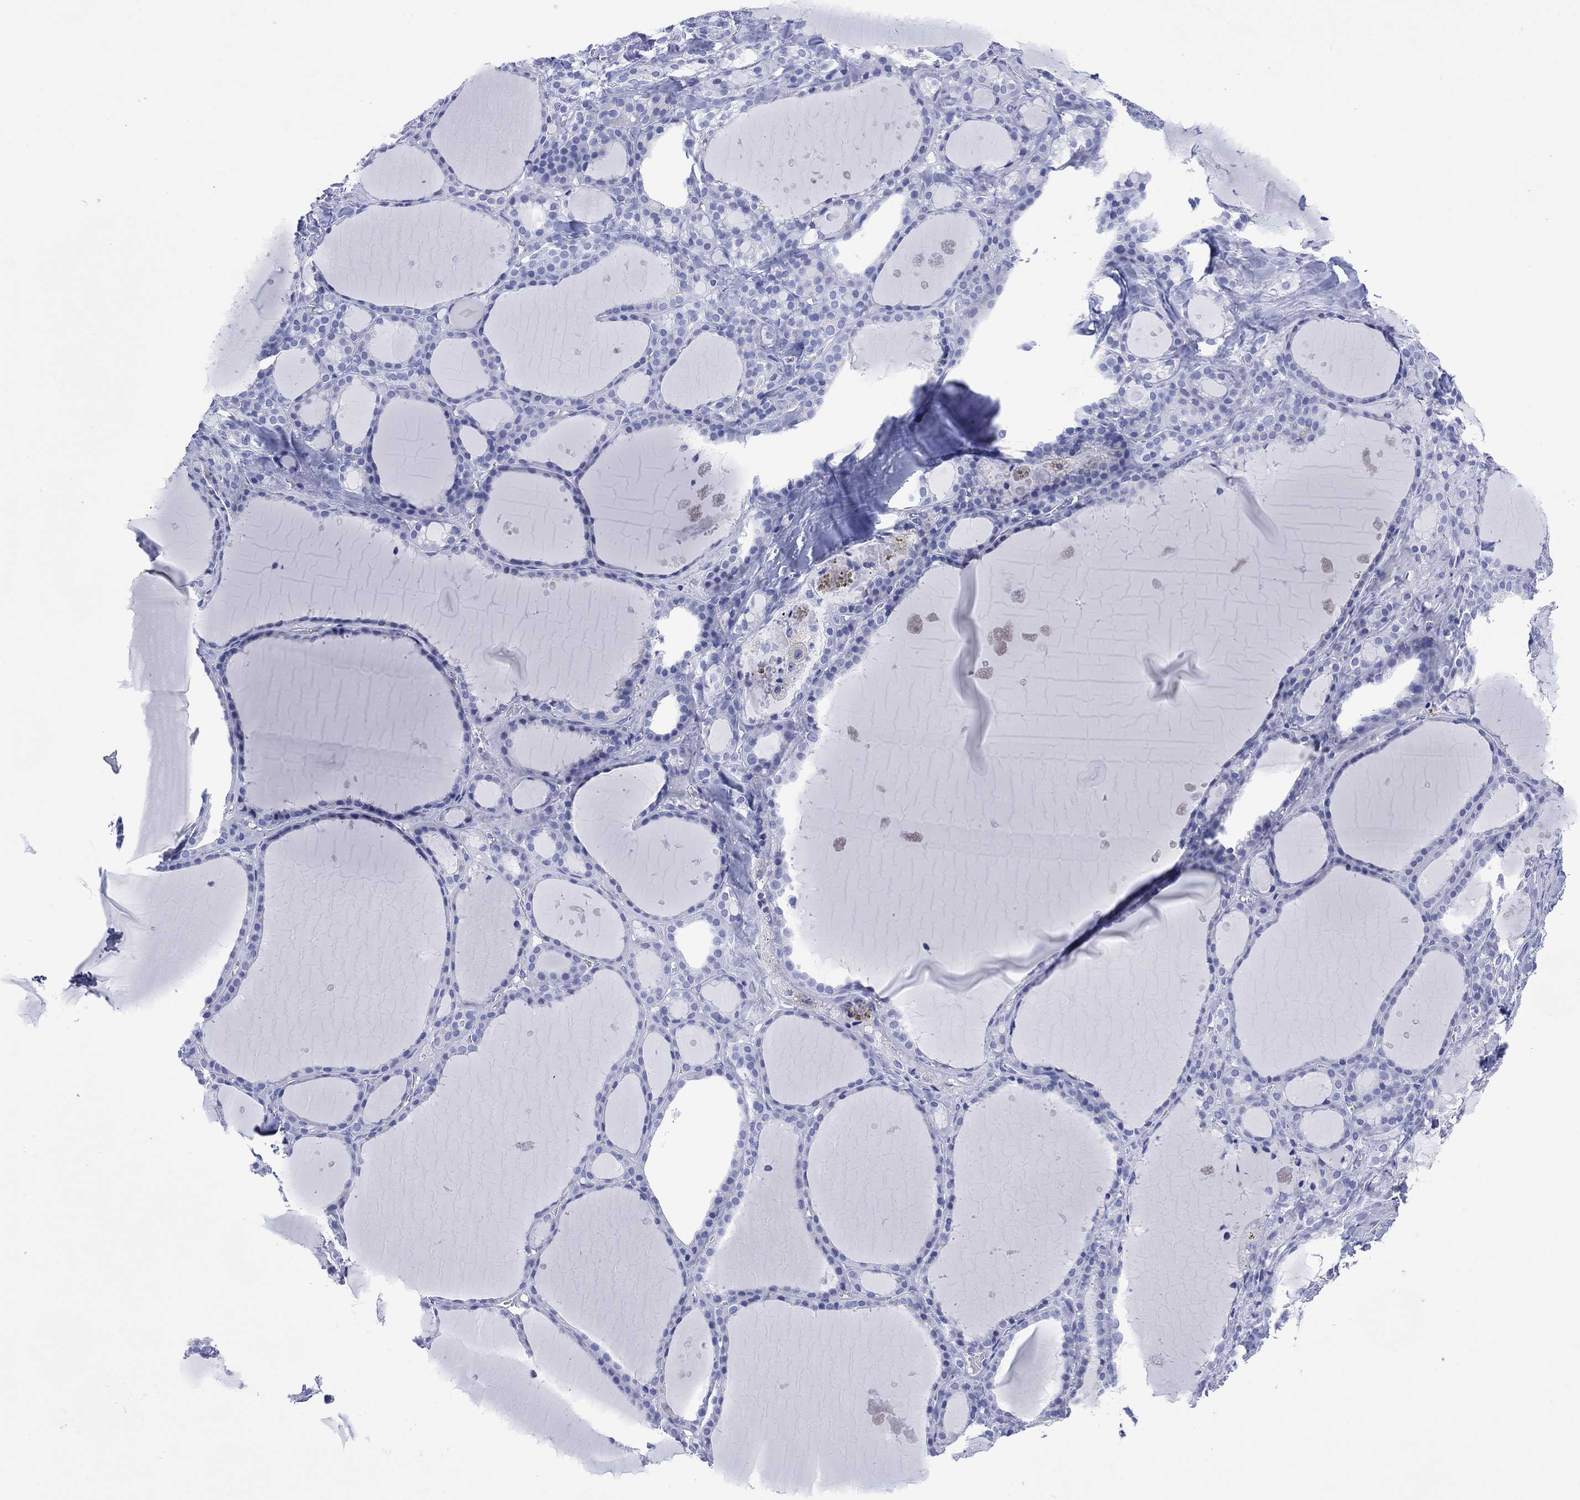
{"staining": {"intensity": "negative", "quantity": "none", "location": "none"}, "tissue": "thyroid gland", "cell_type": "Glandular cells", "image_type": "normal", "snomed": [{"axis": "morphology", "description": "Normal tissue, NOS"}, {"axis": "topography", "description": "Thyroid gland"}], "caption": "This photomicrograph is of unremarkable thyroid gland stained with immunohistochemistry to label a protein in brown with the nuclei are counter-stained blue. There is no staining in glandular cells.", "gene": "DPP4", "patient": {"sex": "male", "age": 68}}